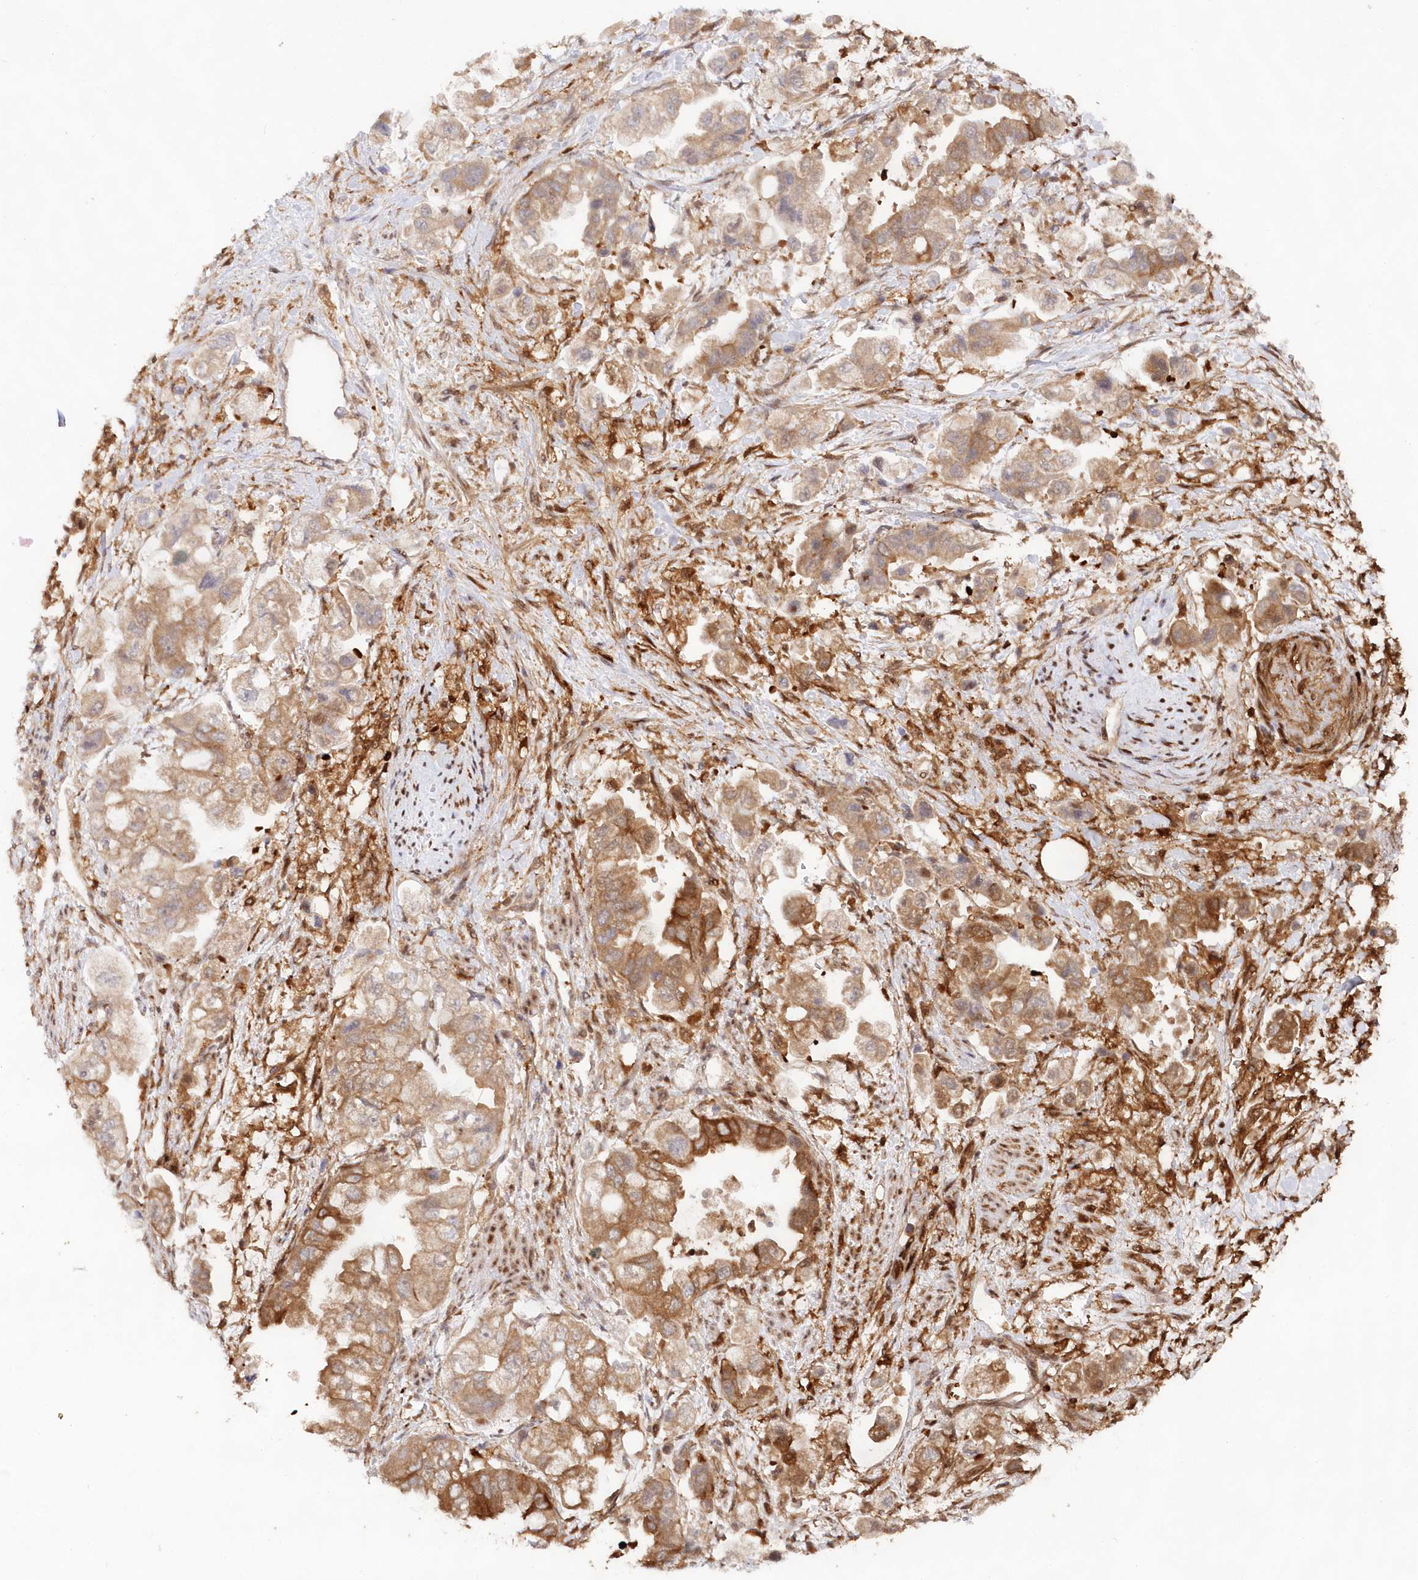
{"staining": {"intensity": "moderate", "quantity": ">75%", "location": "cytoplasmic/membranous"}, "tissue": "stomach cancer", "cell_type": "Tumor cells", "image_type": "cancer", "snomed": [{"axis": "morphology", "description": "Adenocarcinoma, NOS"}, {"axis": "topography", "description": "Stomach"}], "caption": "About >75% of tumor cells in stomach cancer exhibit moderate cytoplasmic/membranous protein expression as visualized by brown immunohistochemical staining.", "gene": "GBE1", "patient": {"sex": "male", "age": 62}}